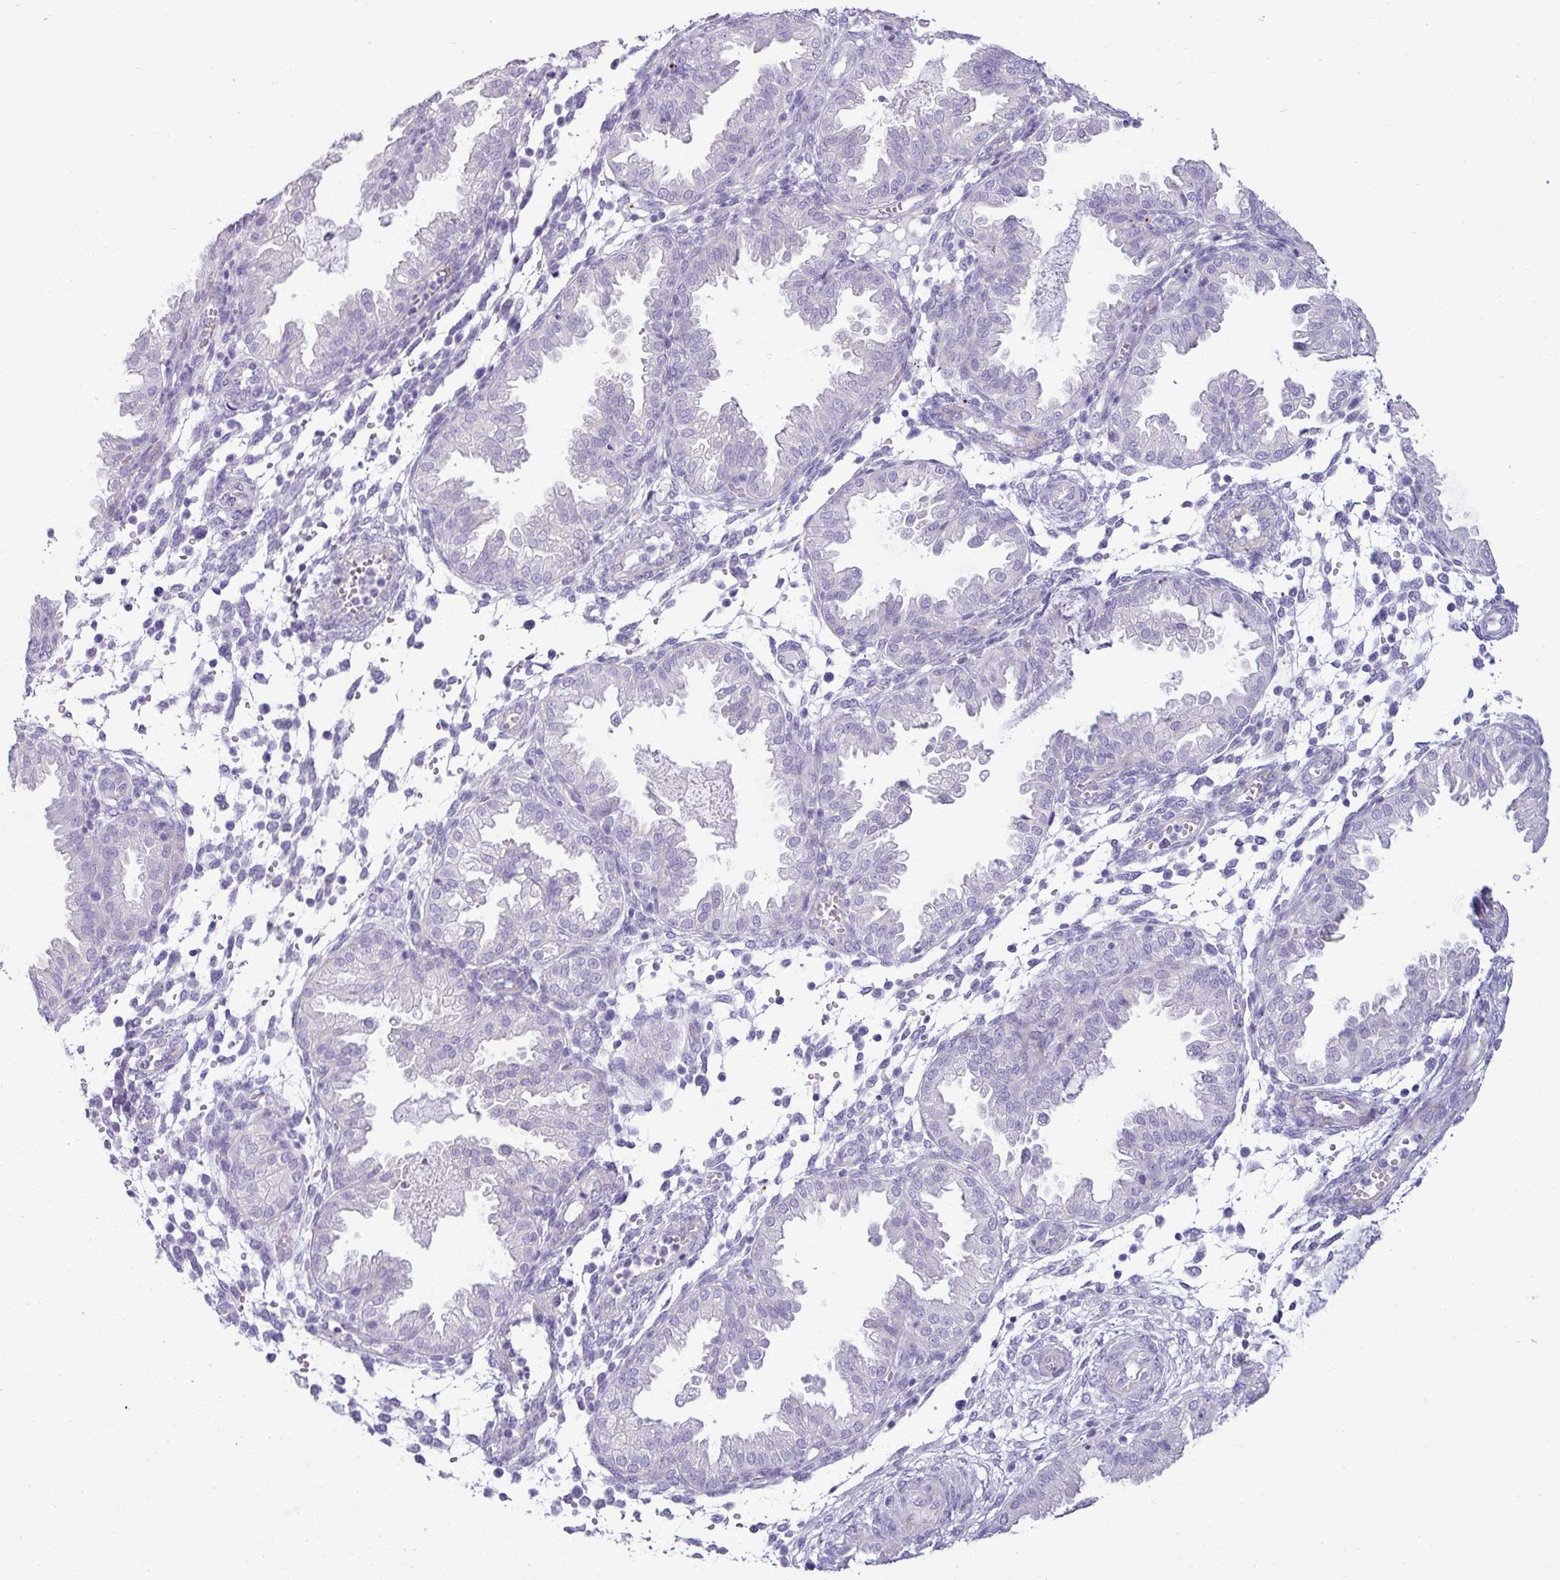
{"staining": {"intensity": "negative", "quantity": "none", "location": "none"}, "tissue": "endometrium", "cell_type": "Cells in endometrial stroma", "image_type": "normal", "snomed": [{"axis": "morphology", "description": "Normal tissue, NOS"}, {"axis": "topography", "description": "Endometrium"}], "caption": "Endometrium was stained to show a protein in brown. There is no significant staining in cells in endometrial stroma. (DAB IHC with hematoxylin counter stain).", "gene": "VCX2", "patient": {"sex": "female", "age": 33}}